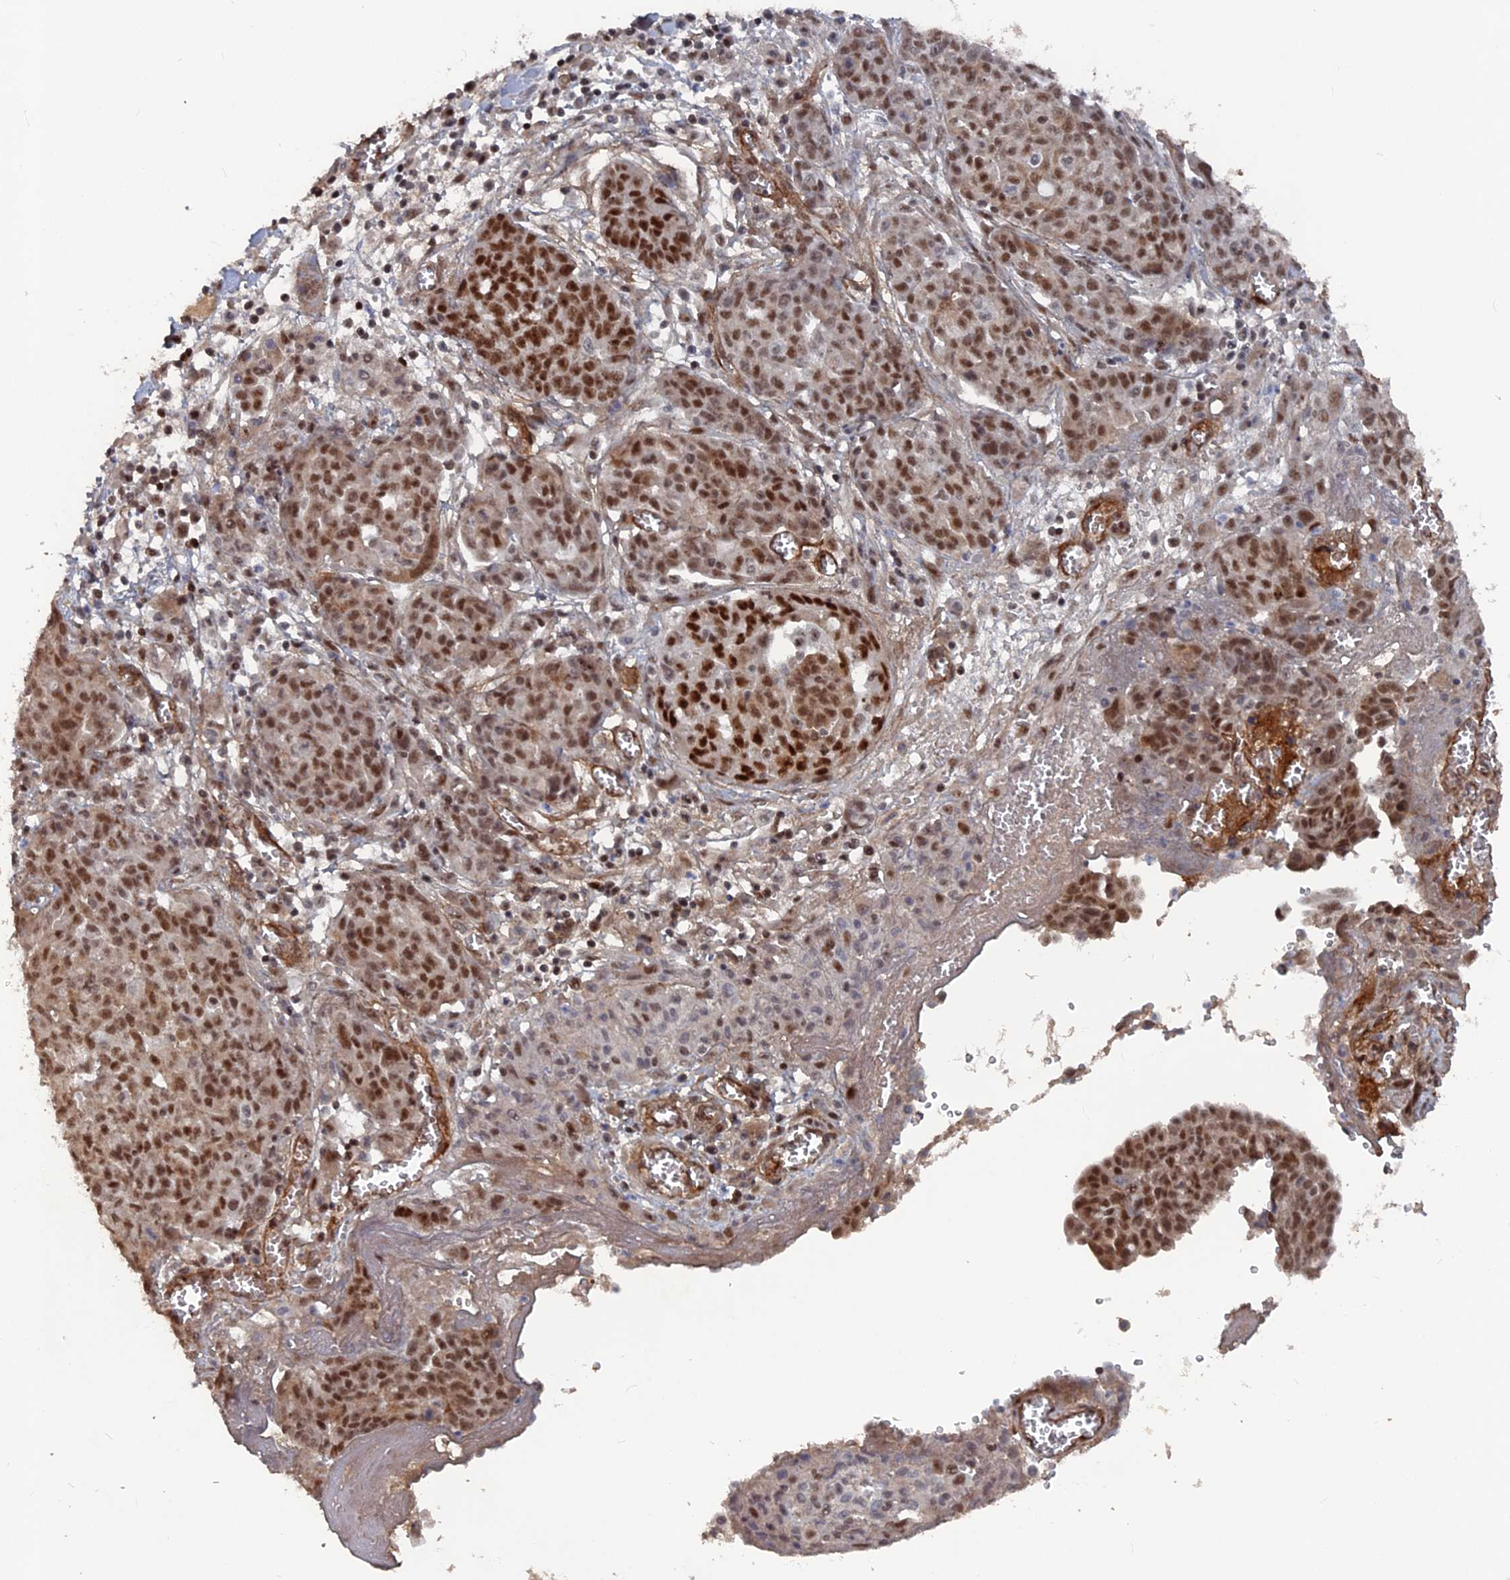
{"staining": {"intensity": "moderate", "quantity": ">75%", "location": "nuclear"}, "tissue": "ovarian cancer", "cell_type": "Tumor cells", "image_type": "cancer", "snomed": [{"axis": "morphology", "description": "Cystadenocarcinoma, serous, NOS"}, {"axis": "topography", "description": "Soft tissue"}, {"axis": "topography", "description": "Ovary"}], "caption": "This is an image of immunohistochemistry staining of ovarian cancer (serous cystadenocarcinoma), which shows moderate positivity in the nuclear of tumor cells.", "gene": "SH3D21", "patient": {"sex": "female", "age": 57}}